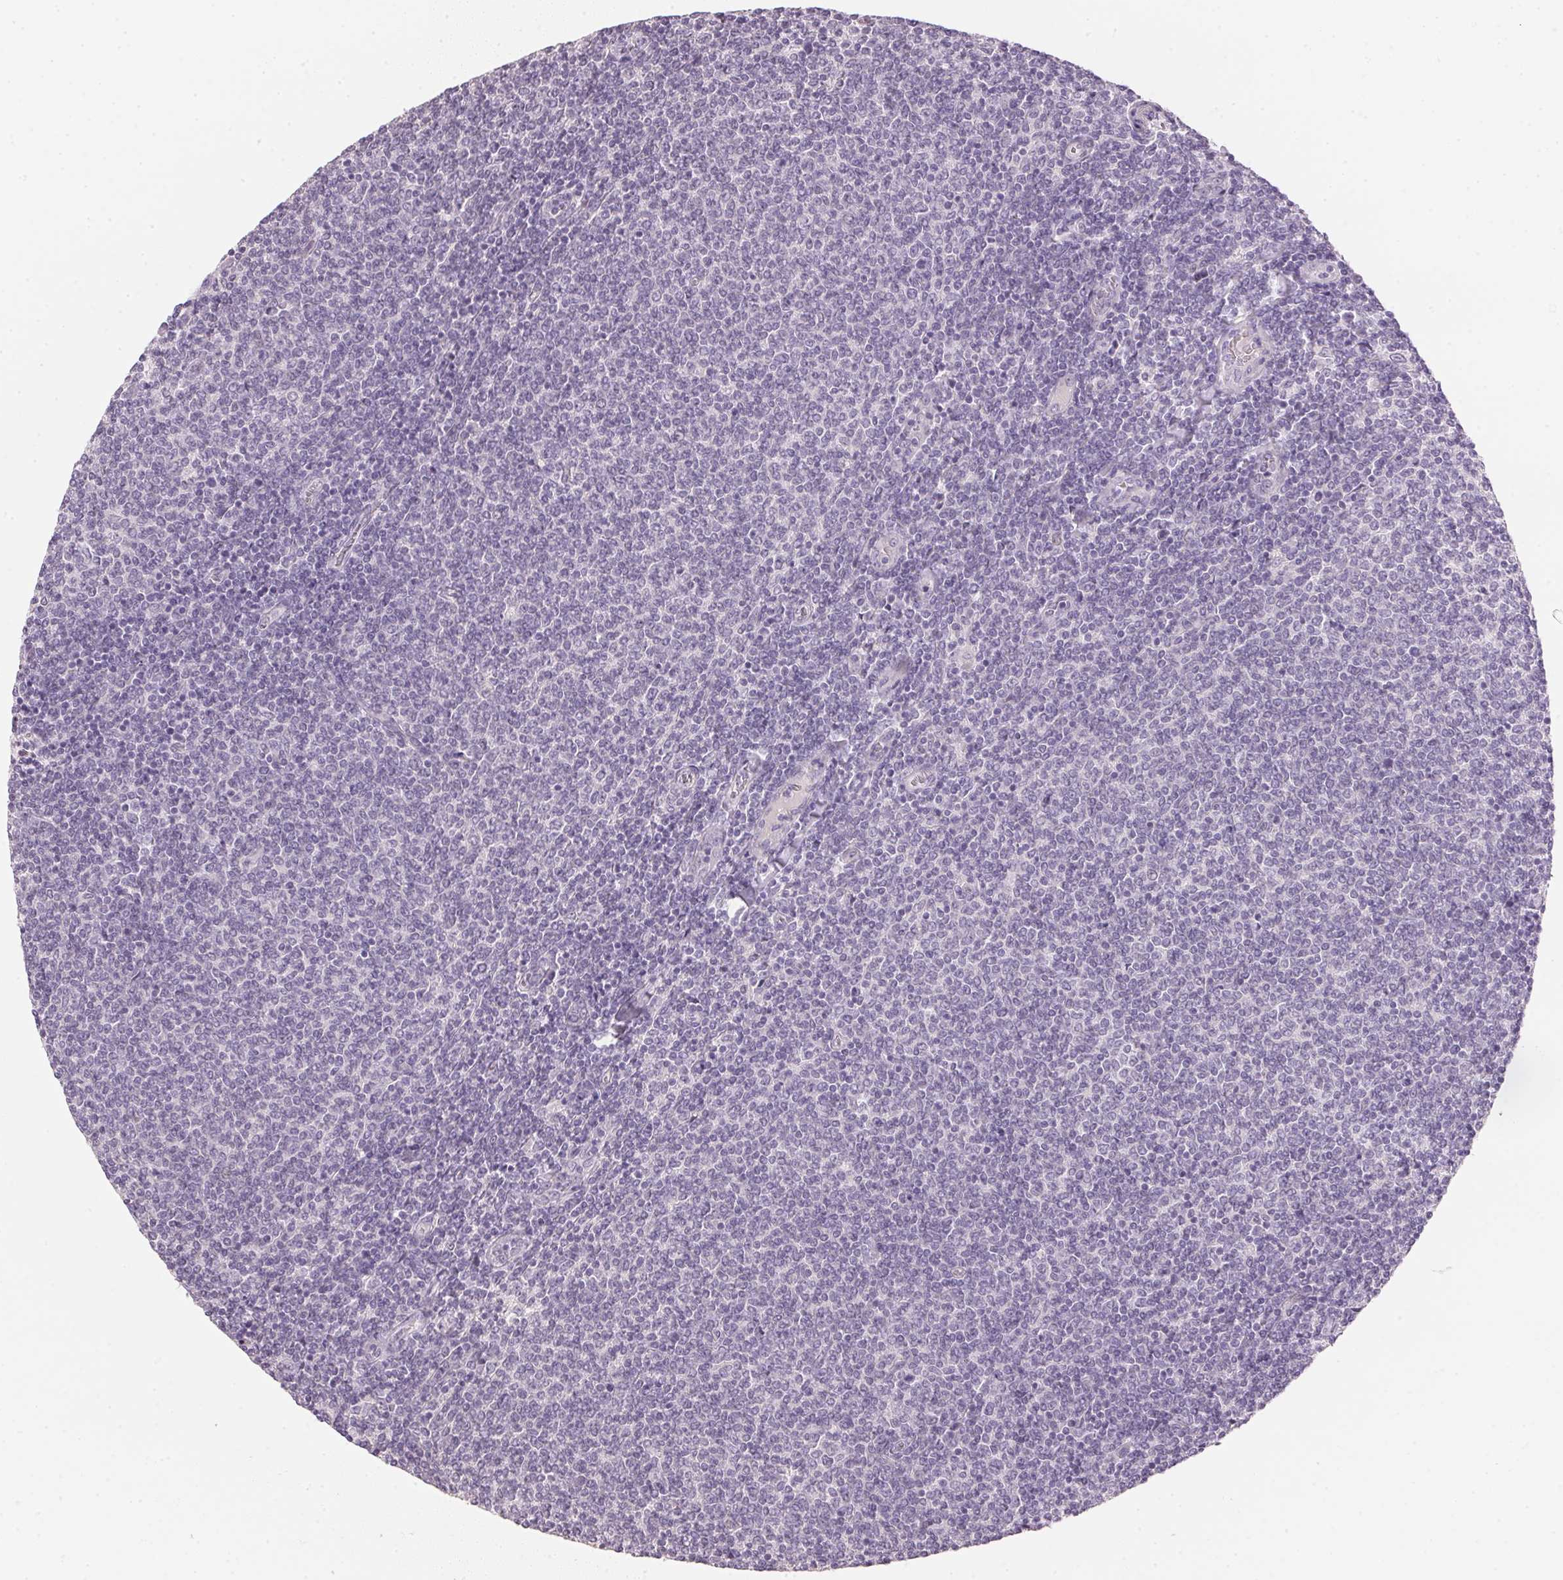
{"staining": {"intensity": "negative", "quantity": "none", "location": "none"}, "tissue": "lymphoma", "cell_type": "Tumor cells", "image_type": "cancer", "snomed": [{"axis": "morphology", "description": "Malignant lymphoma, non-Hodgkin's type, Low grade"}, {"axis": "topography", "description": "Lymph node"}], "caption": "Tumor cells are negative for protein expression in human lymphoma.", "gene": "IGFBP1", "patient": {"sex": "male", "age": 52}}